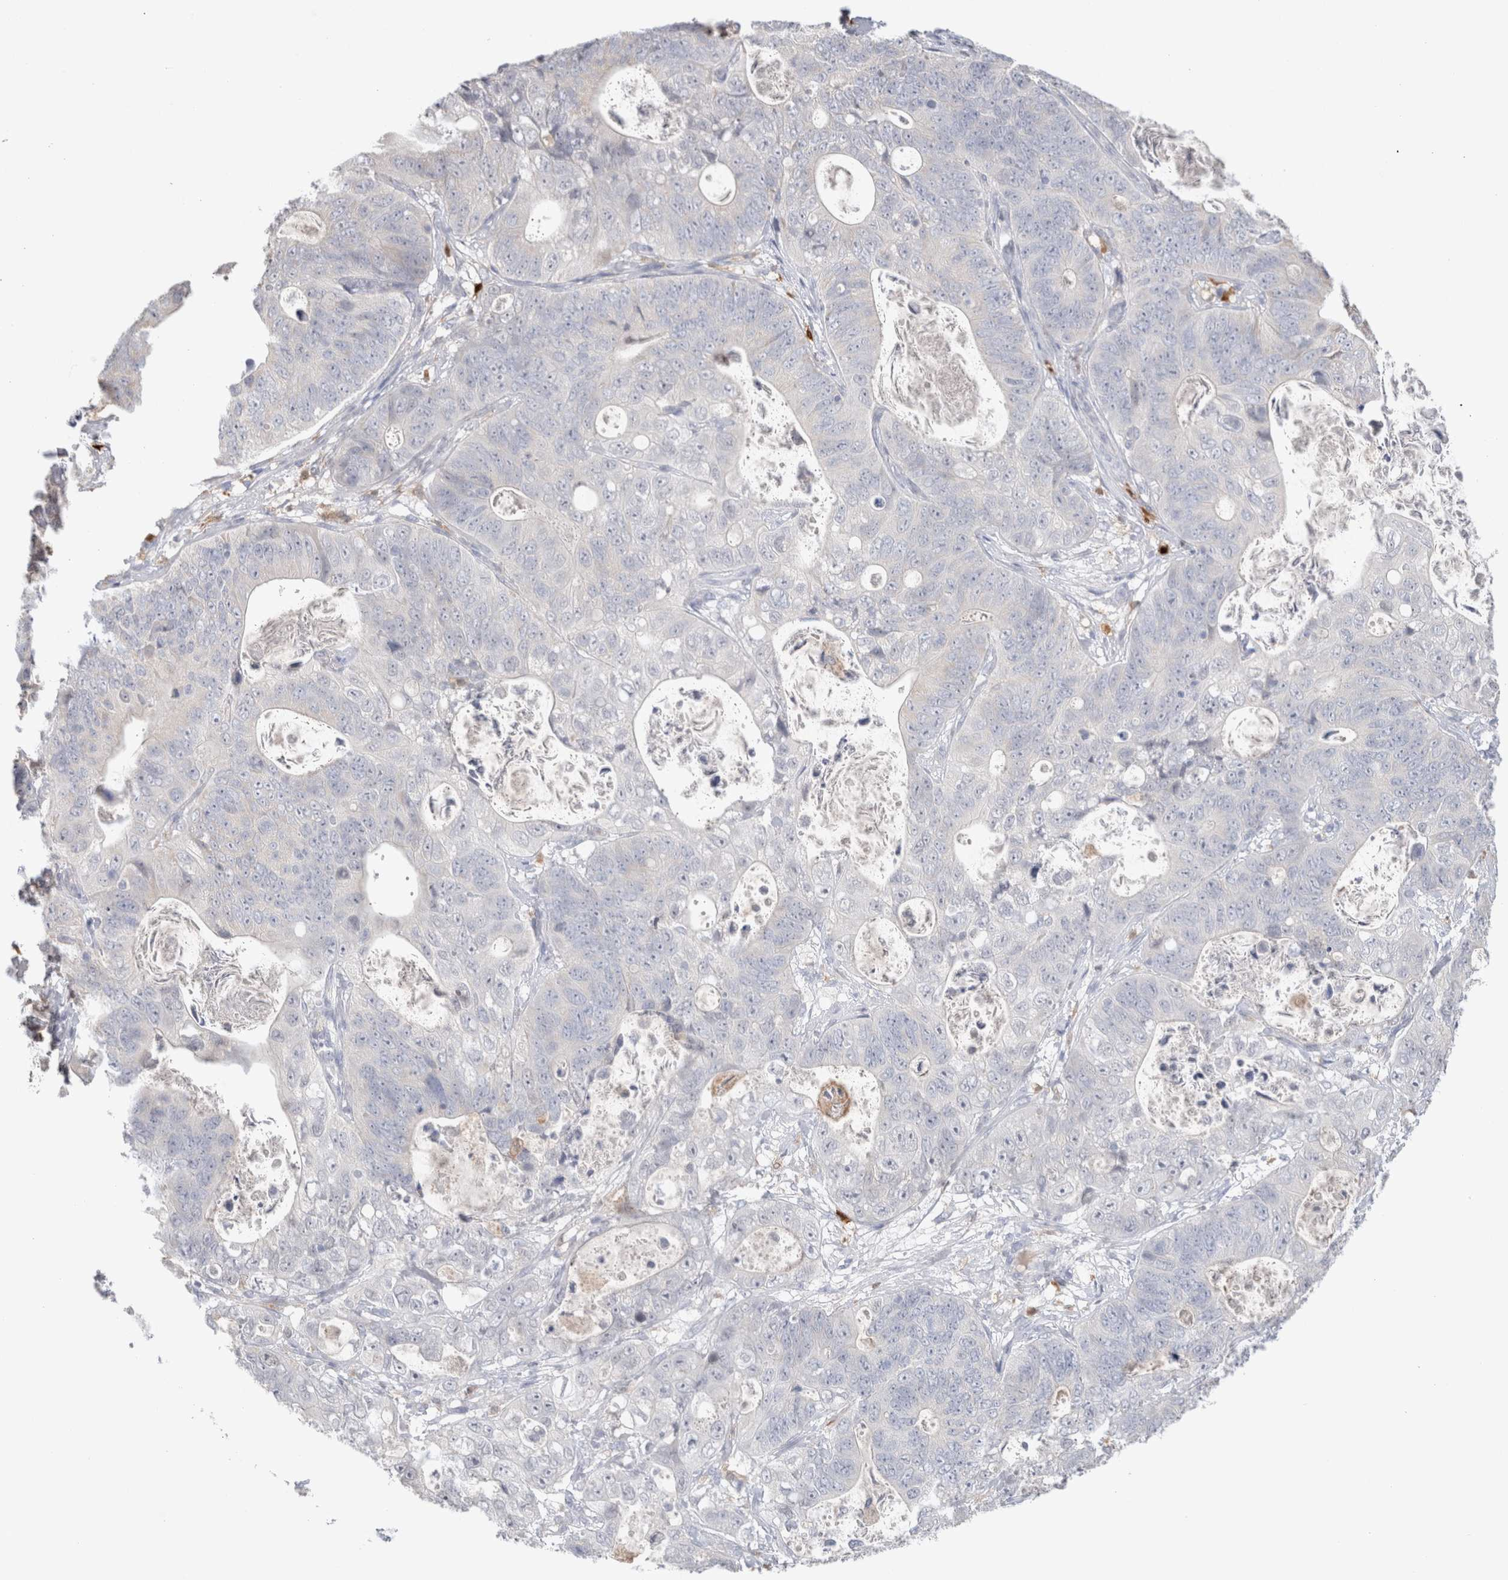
{"staining": {"intensity": "negative", "quantity": "none", "location": "none"}, "tissue": "stomach cancer", "cell_type": "Tumor cells", "image_type": "cancer", "snomed": [{"axis": "morphology", "description": "Normal tissue, NOS"}, {"axis": "morphology", "description": "Adenocarcinoma, NOS"}, {"axis": "topography", "description": "Stomach"}], "caption": "The micrograph shows no staining of tumor cells in adenocarcinoma (stomach). (Stains: DAB (3,3'-diaminobenzidine) IHC with hematoxylin counter stain, Microscopy: brightfield microscopy at high magnification).", "gene": "HPGDS", "patient": {"sex": "female", "age": 89}}